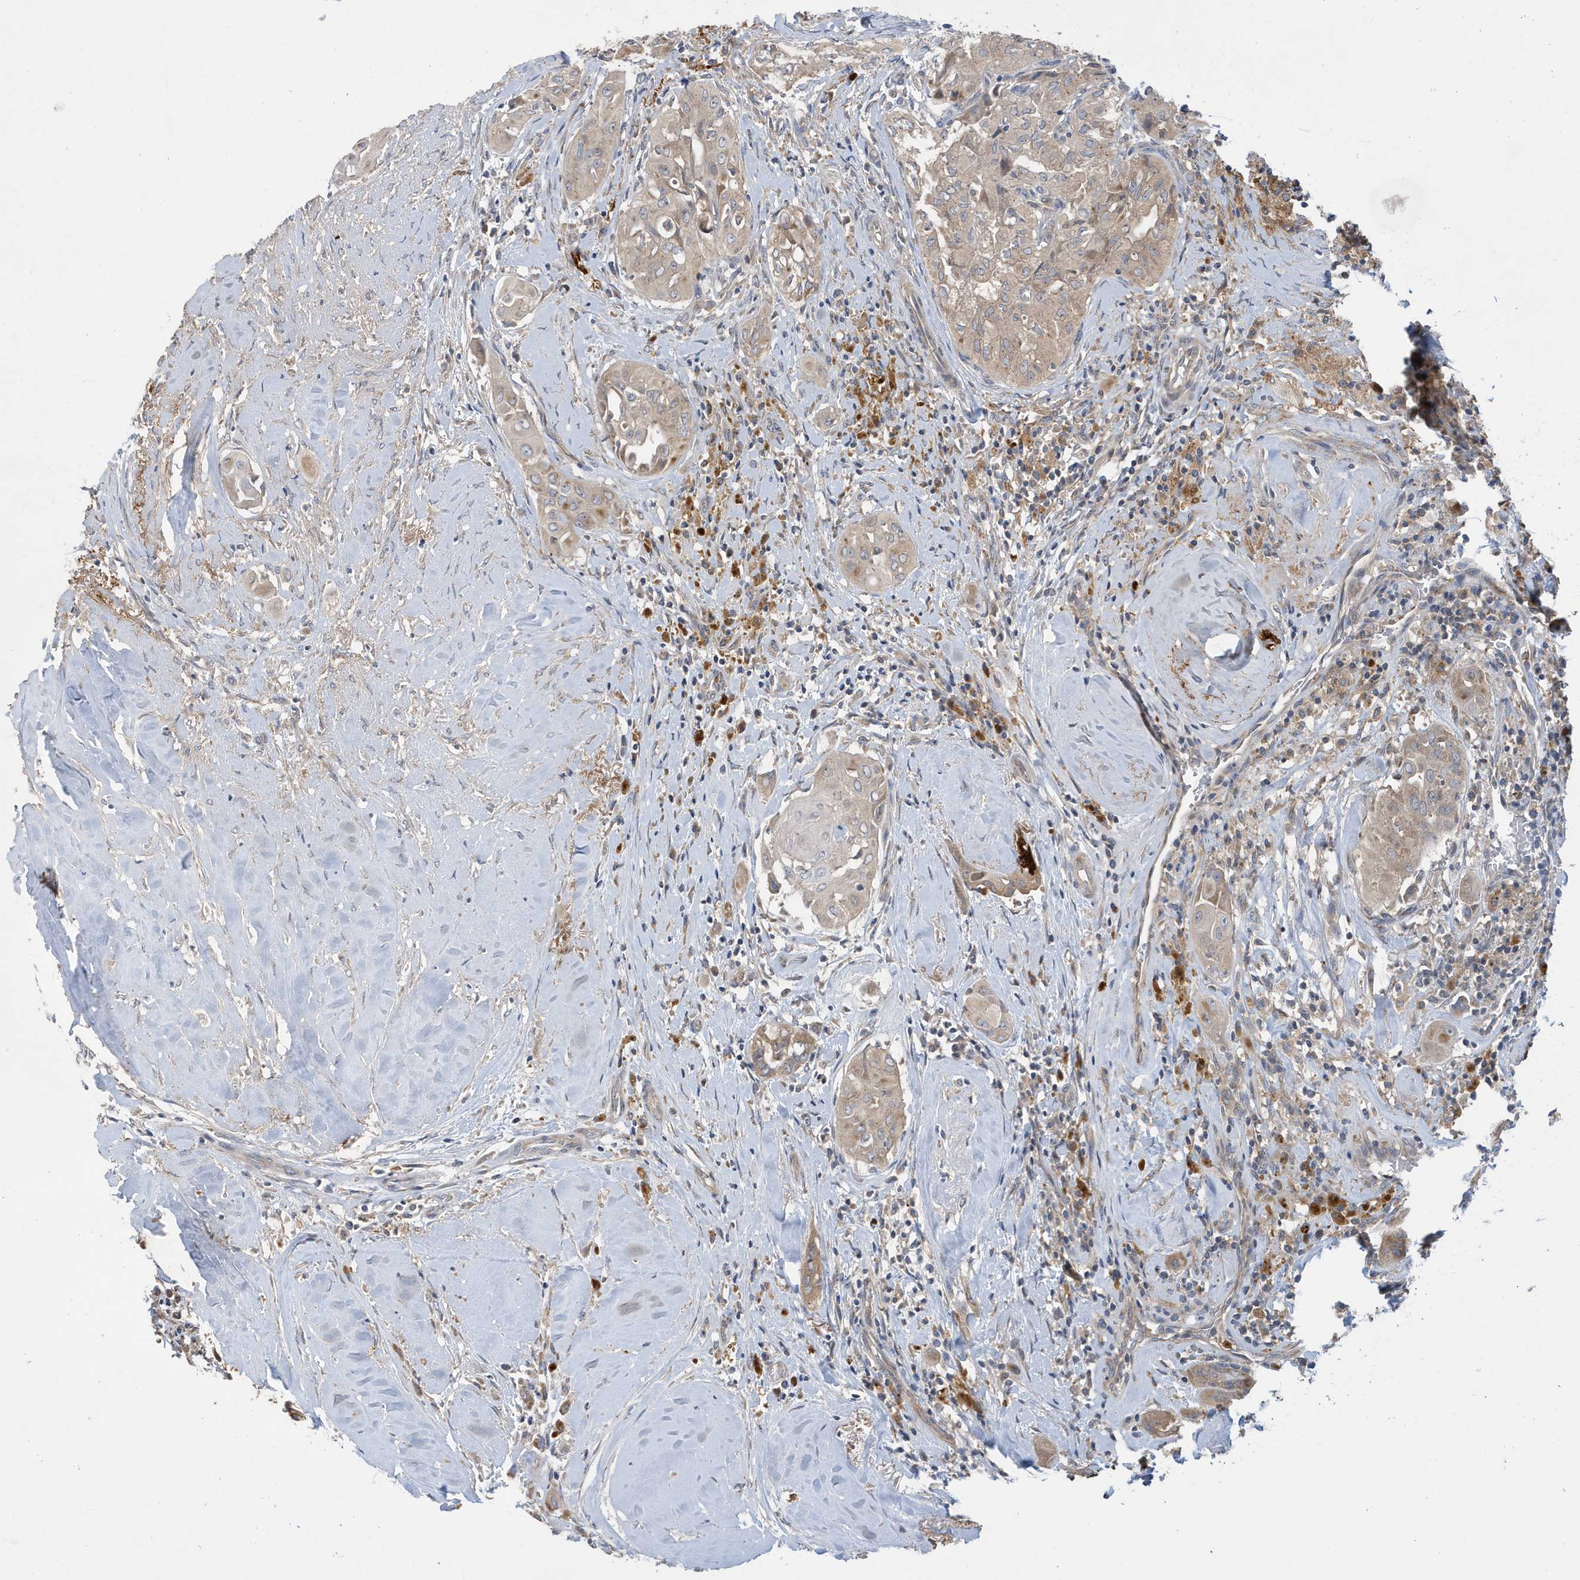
{"staining": {"intensity": "weak", "quantity": "<25%", "location": "cytoplasmic/membranous"}, "tissue": "thyroid cancer", "cell_type": "Tumor cells", "image_type": "cancer", "snomed": [{"axis": "morphology", "description": "Papillary adenocarcinoma, NOS"}, {"axis": "topography", "description": "Thyroid gland"}], "caption": "Immunohistochemistry photomicrograph of neoplastic tissue: papillary adenocarcinoma (thyroid) stained with DAB (3,3'-diaminobenzidine) reveals no significant protein staining in tumor cells.", "gene": "LAPTM4A", "patient": {"sex": "female", "age": 59}}